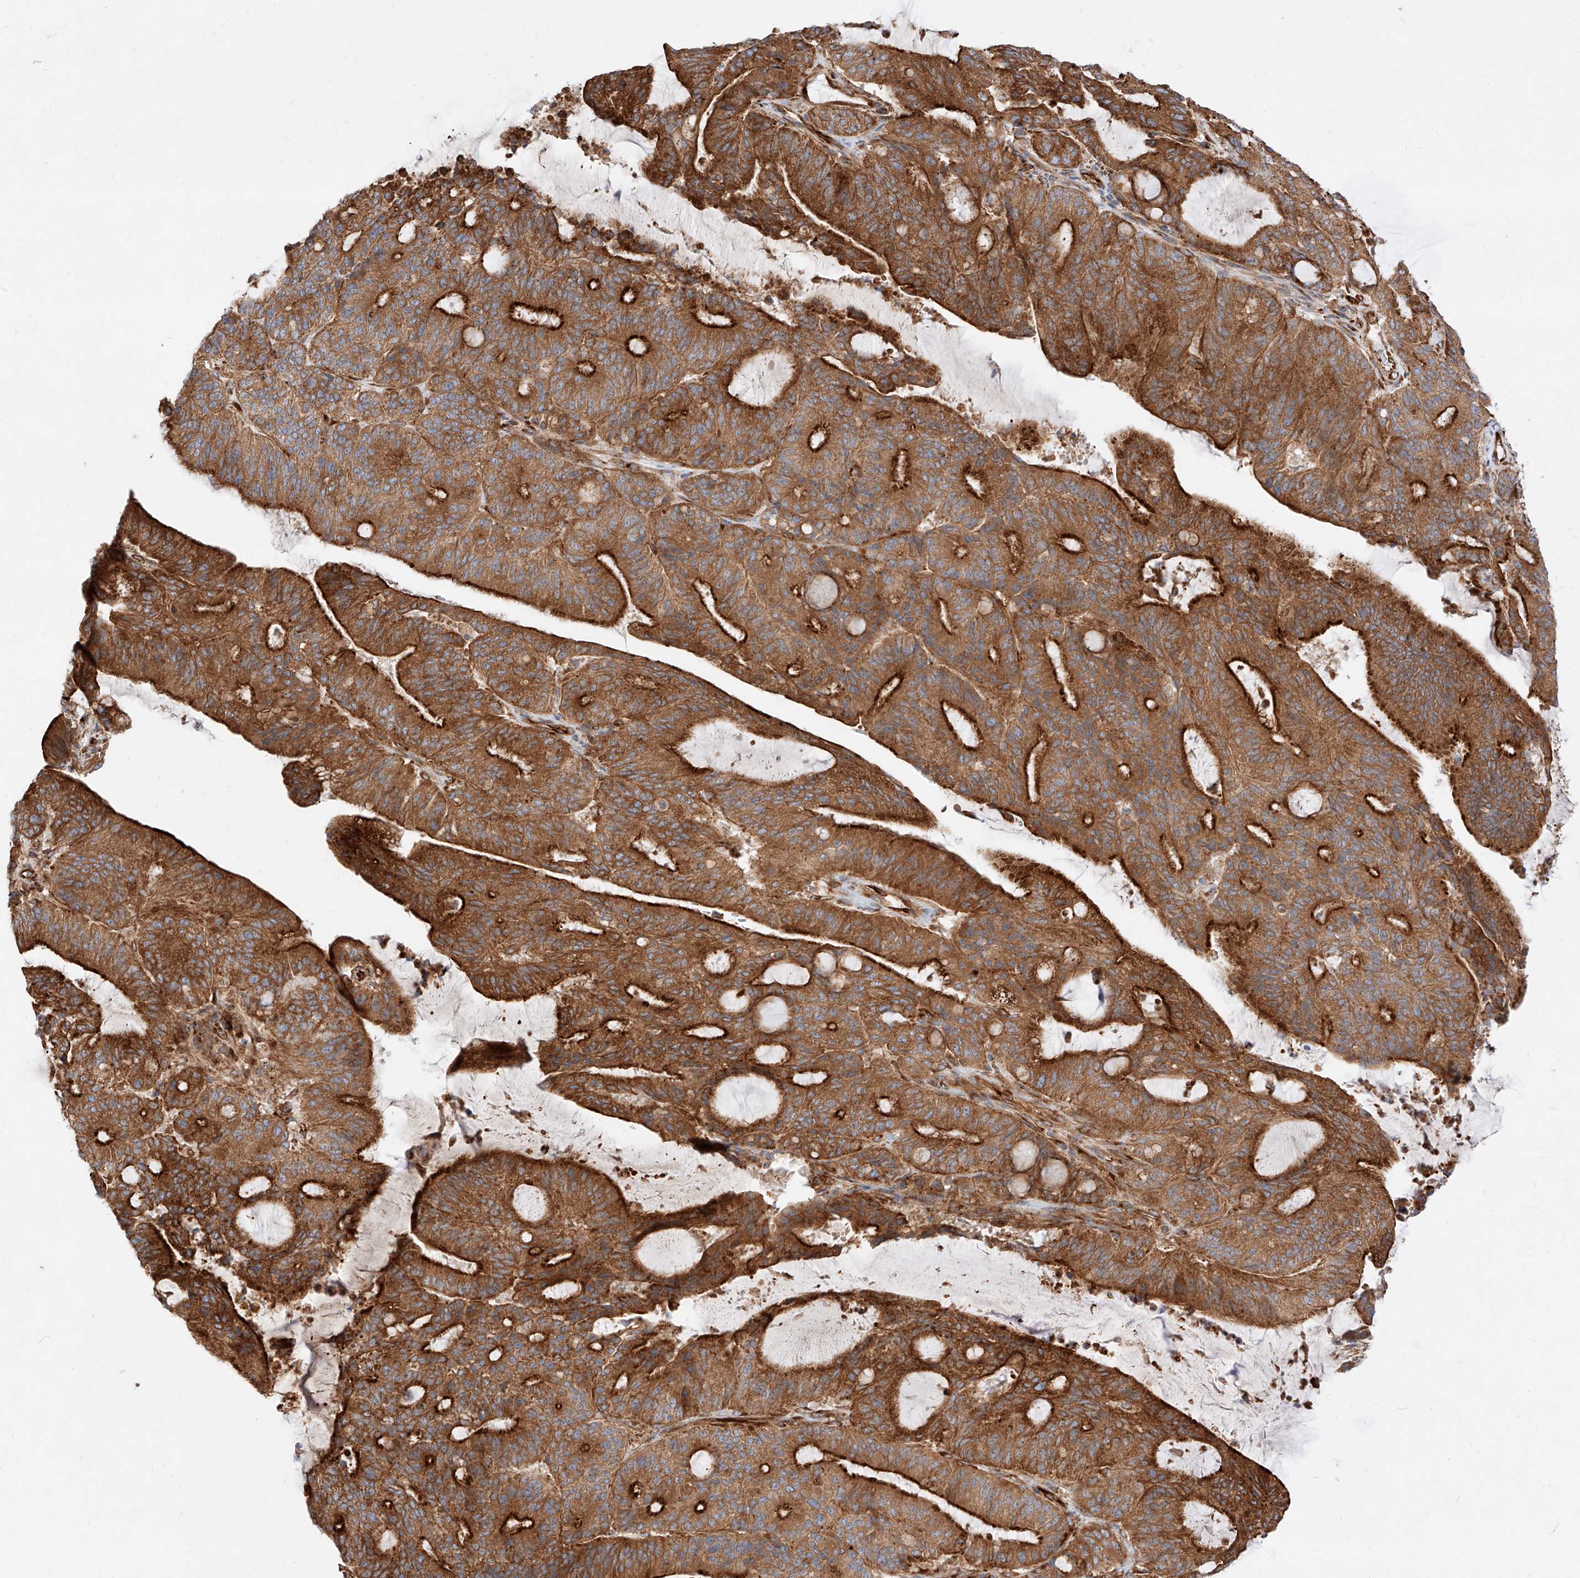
{"staining": {"intensity": "strong", "quantity": ">75%", "location": "cytoplasmic/membranous"}, "tissue": "liver cancer", "cell_type": "Tumor cells", "image_type": "cancer", "snomed": [{"axis": "morphology", "description": "Normal tissue, NOS"}, {"axis": "morphology", "description": "Cholangiocarcinoma"}, {"axis": "topography", "description": "Liver"}, {"axis": "topography", "description": "Peripheral nerve tissue"}], "caption": "Cholangiocarcinoma (liver) was stained to show a protein in brown. There is high levels of strong cytoplasmic/membranous positivity in approximately >75% of tumor cells.", "gene": "CSGALNACT2", "patient": {"sex": "female", "age": 73}}